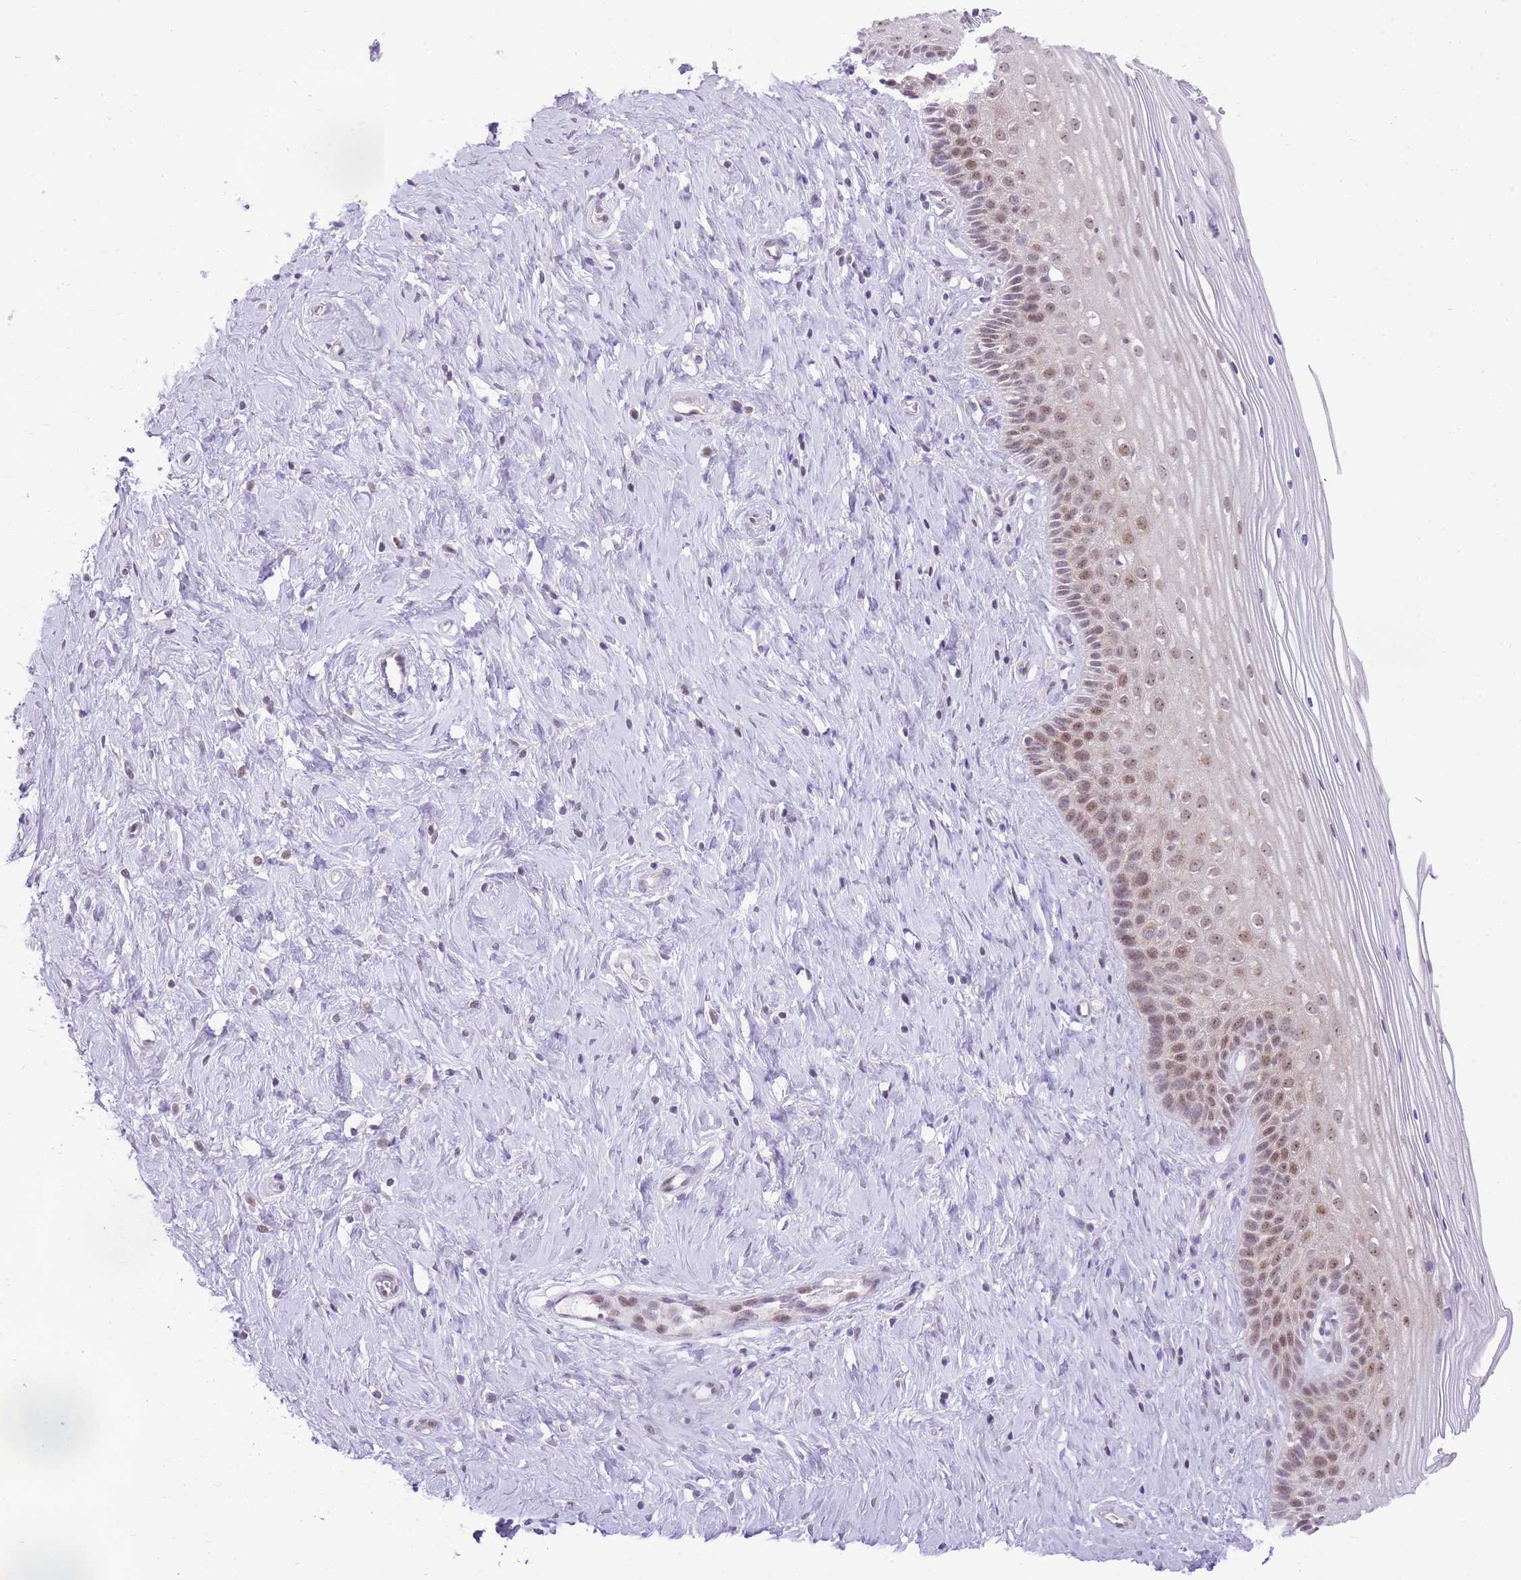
{"staining": {"intensity": "moderate", "quantity": "25%-75%", "location": "nuclear"}, "tissue": "cervix", "cell_type": "Squamous epithelial cells", "image_type": "normal", "snomed": [{"axis": "morphology", "description": "Normal tissue, NOS"}, {"axis": "topography", "description": "Cervix"}], "caption": "IHC (DAB (3,3'-diaminobenzidine)) staining of benign cervix shows moderate nuclear protein expression in approximately 25%-75% of squamous epithelial cells.", "gene": "STK39", "patient": {"sex": "female", "age": 33}}